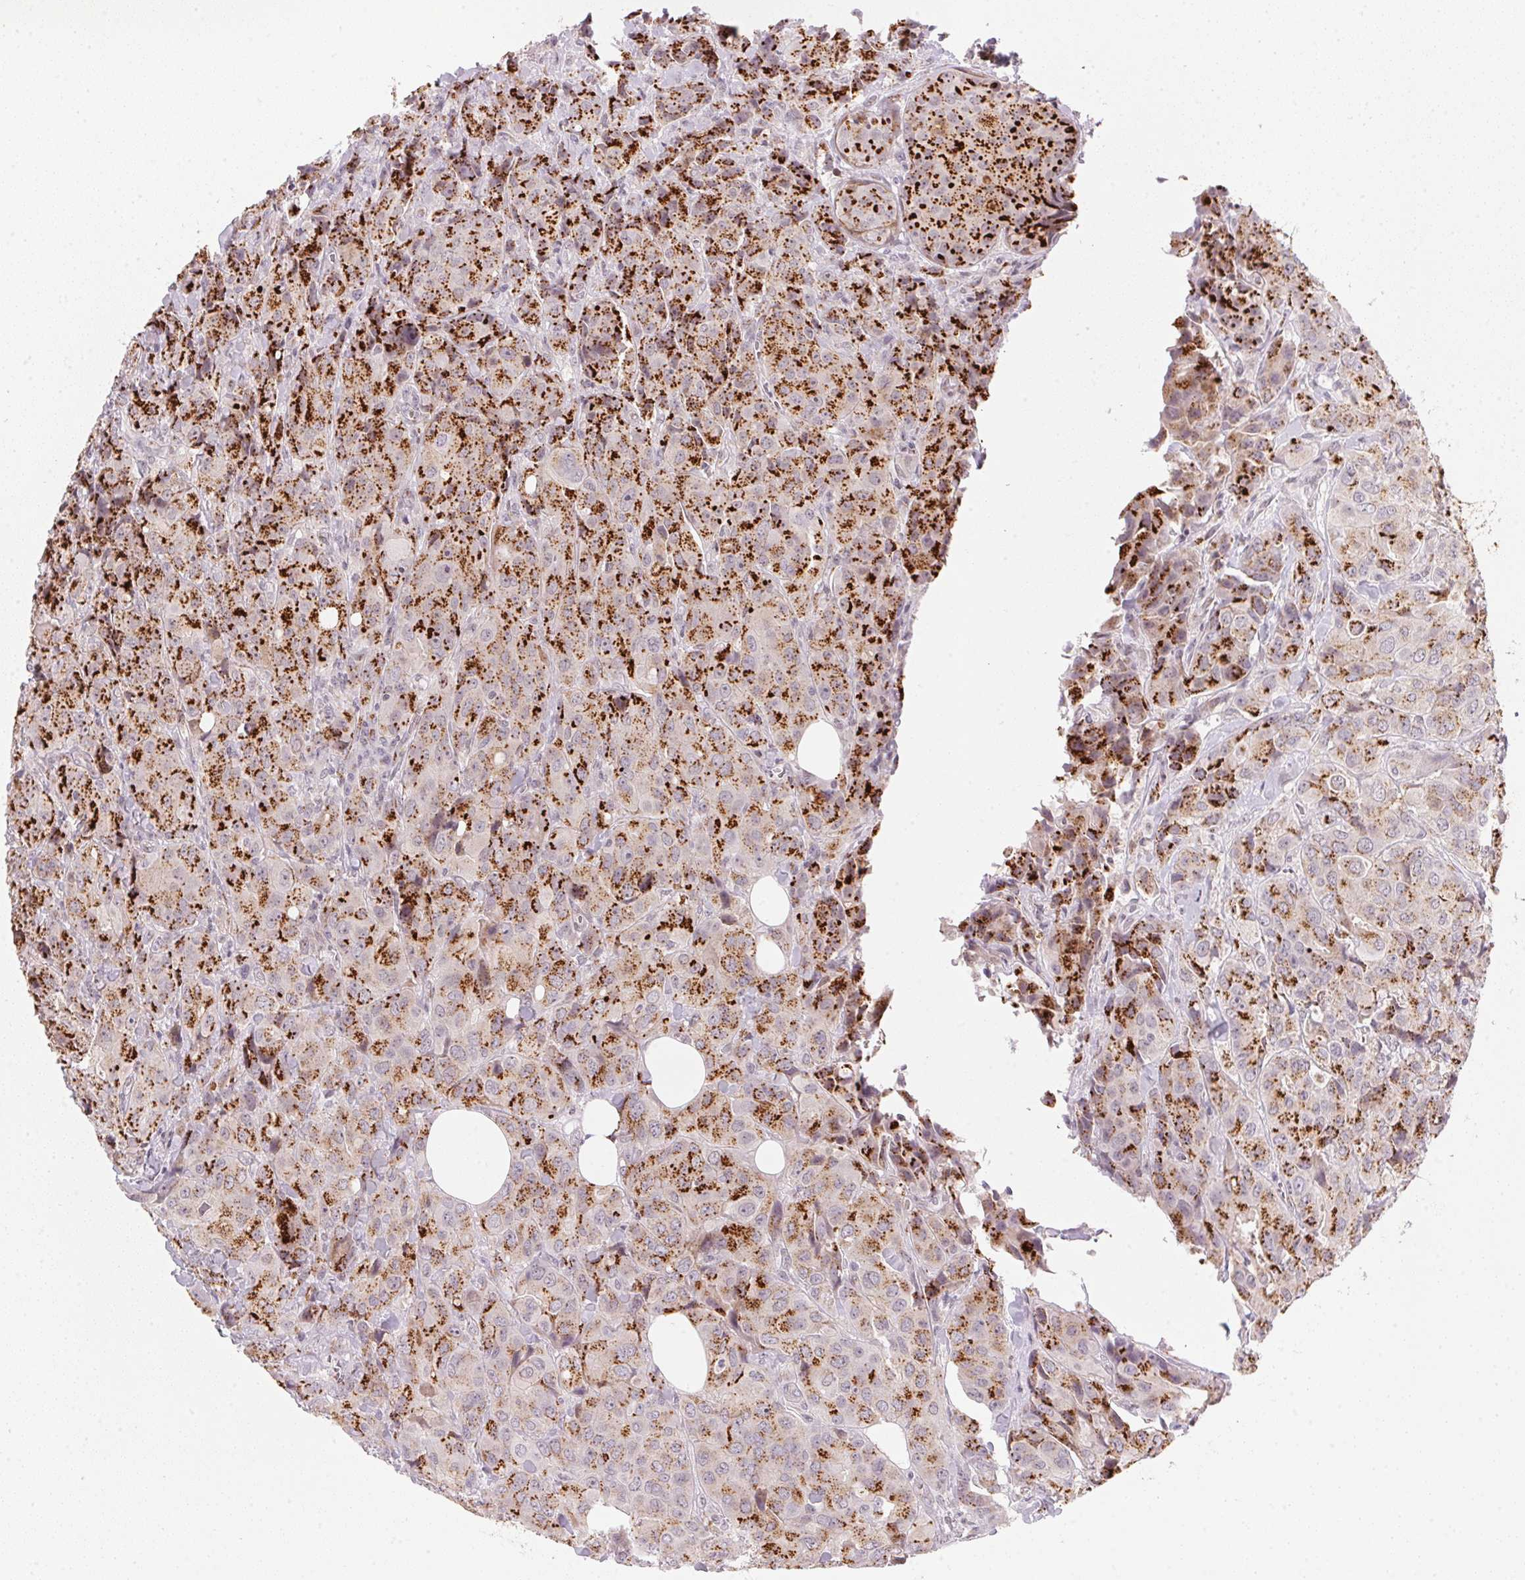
{"staining": {"intensity": "strong", "quantity": ">75%", "location": "cytoplasmic/membranous"}, "tissue": "breast cancer", "cell_type": "Tumor cells", "image_type": "cancer", "snomed": [{"axis": "morphology", "description": "Duct carcinoma"}, {"axis": "topography", "description": "Breast"}], "caption": "A brown stain highlights strong cytoplasmic/membranous positivity of a protein in human infiltrating ductal carcinoma (breast) tumor cells.", "gene": "RAB22A", "patient": {"sex": "female", "age": 43}}